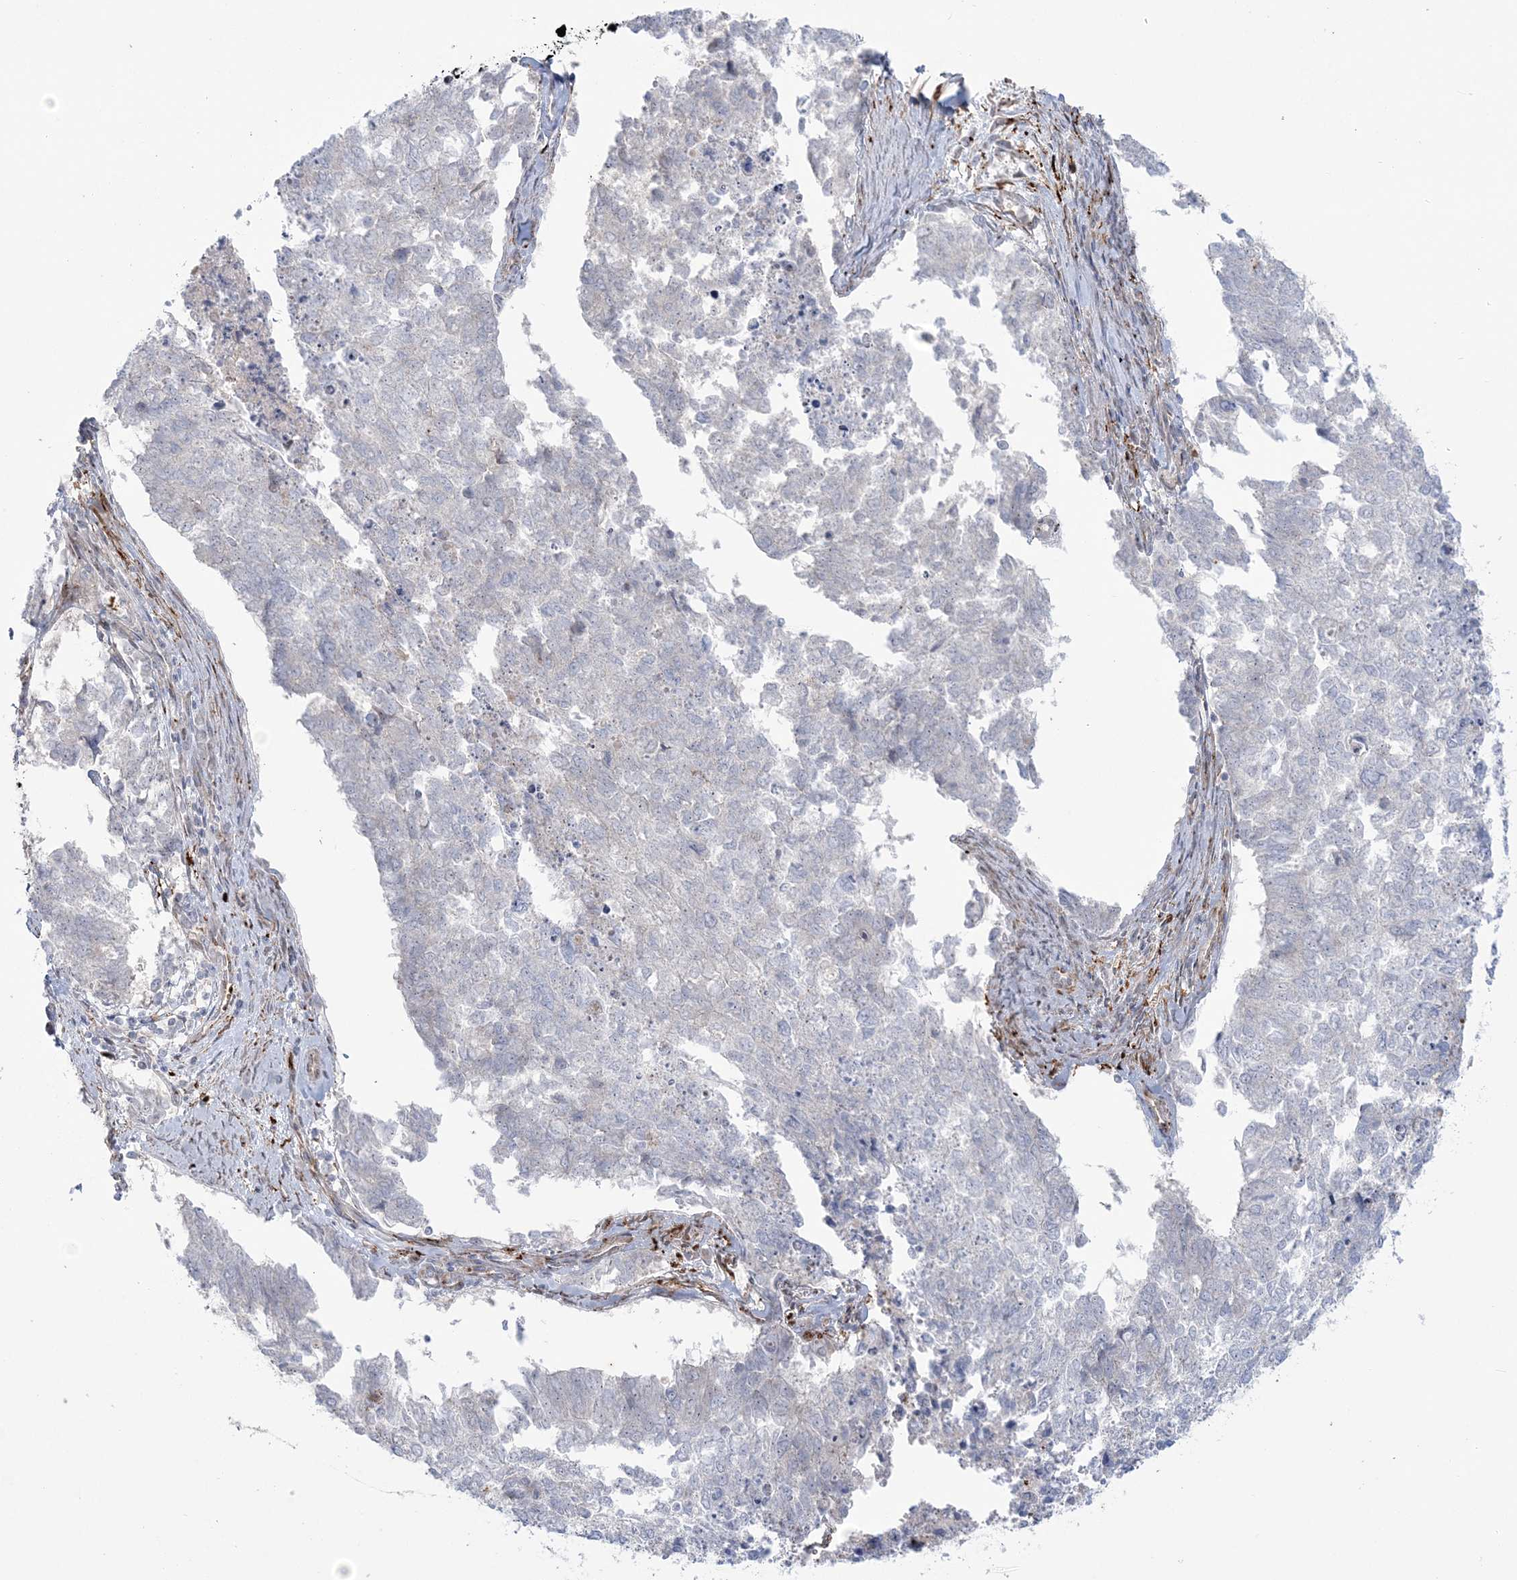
{"staining": {"intensity": "negative", "quantity": "none", "location": "none"}, "tissue": "cervical cancer", "cell_type": "Tumor cells", "image_type": "cancer", "snomed": [{"axis": "morphology", "description": "Squamous cell carcinoma, NOS"}, {"axis": "topography", "description": "Cervix"}], "caption": "Immunohistochemical staining of human cervical cancer exhibits no significant staining in tumor cells. (IHC, brightfield microscopy, high magnification).", "gene": "NUDT9", "patient": {"sex": "female", "age": 63}}